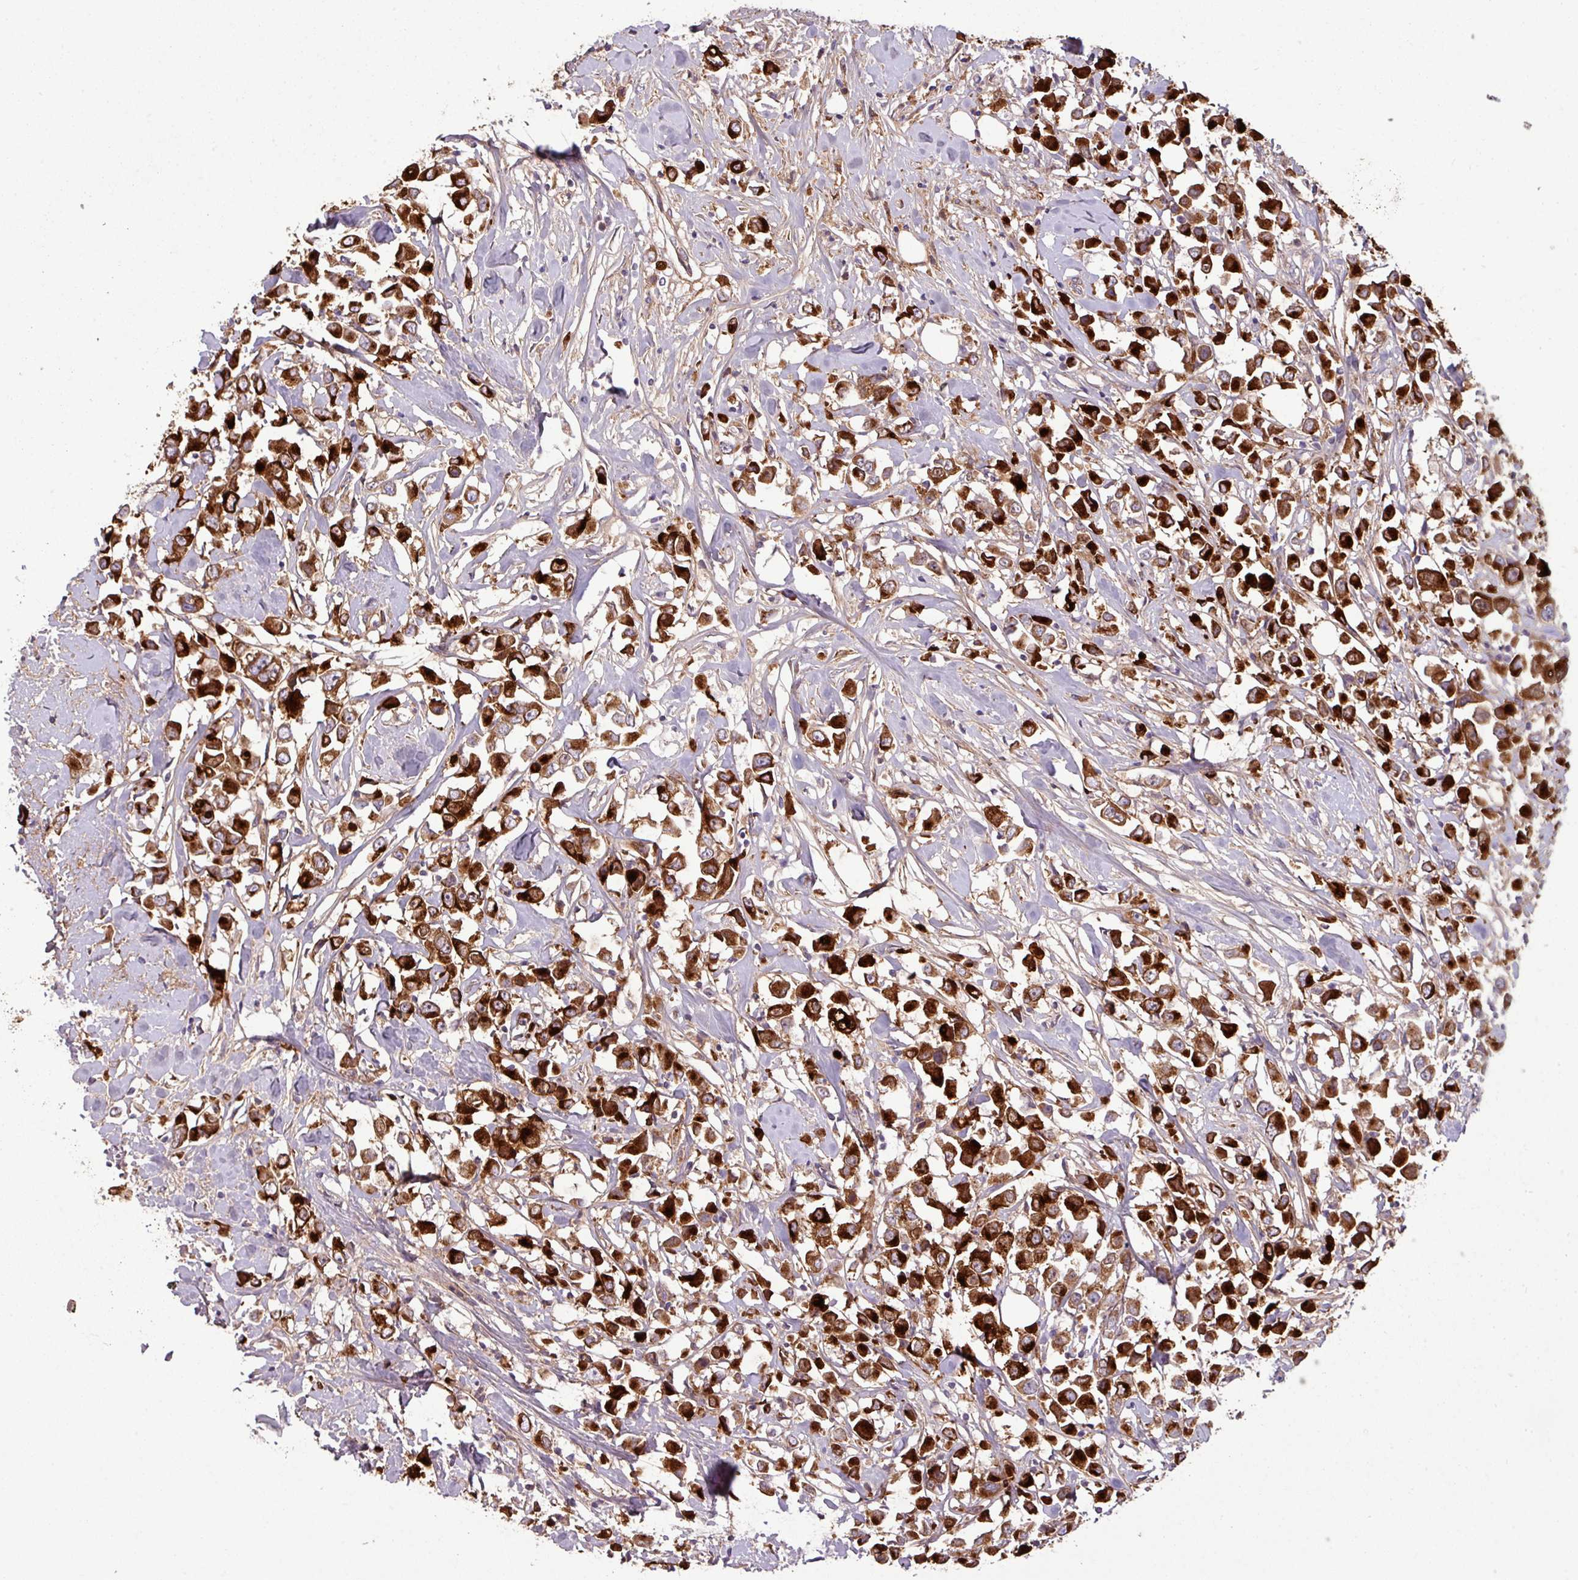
{"staining": {"intensity": "strong", "quantity": ">75%", "location": "cytoplasmic/membranous"}, "tissue": "breast cancer", "cell_type": "Tumor cells", "image_type": "cancer", "snomed": [{"axis": "morphology", "description": "Duct carcinoma"}, {"axis": "topography", "description": "Breast"}], "caption": "Tumor cells show high levels of strong cytoplasmic/membranous expression in approximately >75% of cells in human breast cancer (intraductal carcinoma).", "gene": "C4B", "patient": {"sex": "female", "age": 61}}